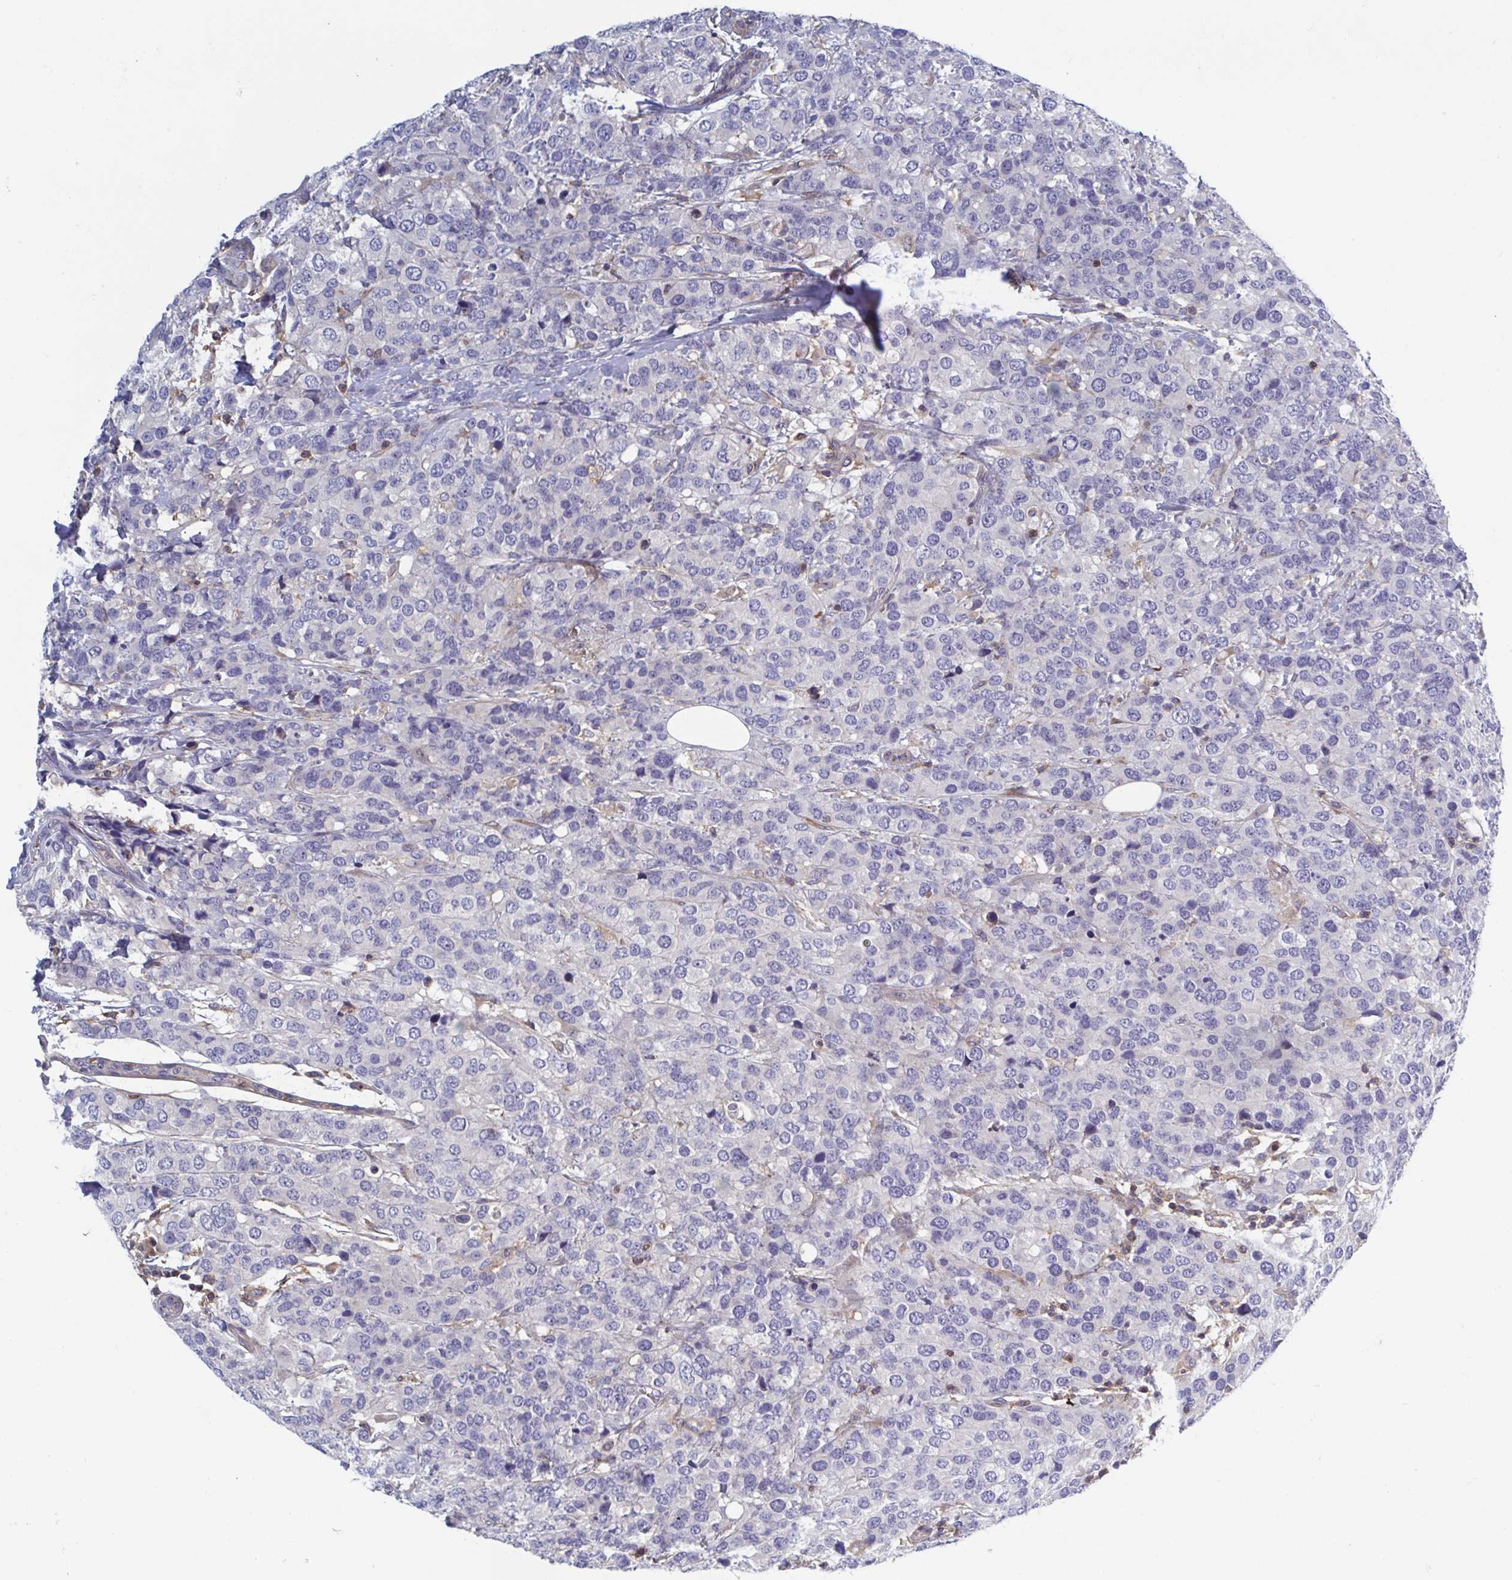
{"staining": {"intensity": "negative", "quantity": "none", "location": "none"}, "tissue": "breast cancer", "cell_type": "Tumor cells", "image_type": "cancer", "snomed": [{"axis": "morphology", "description": "Lobular carcinoma"}, {"axis": "topography", "description": "Breast"}], "caption": "High power microscopy histopathology image of an immunohistochemistry histopathology image of breast cancer (lobular carcinoma), revealing no significant staining in tumor cells. (Brightfield microscopy of DAB IHC at high magnification).", "gene": "LRRC38", "patient": {"sex": "female", "age": 59}}